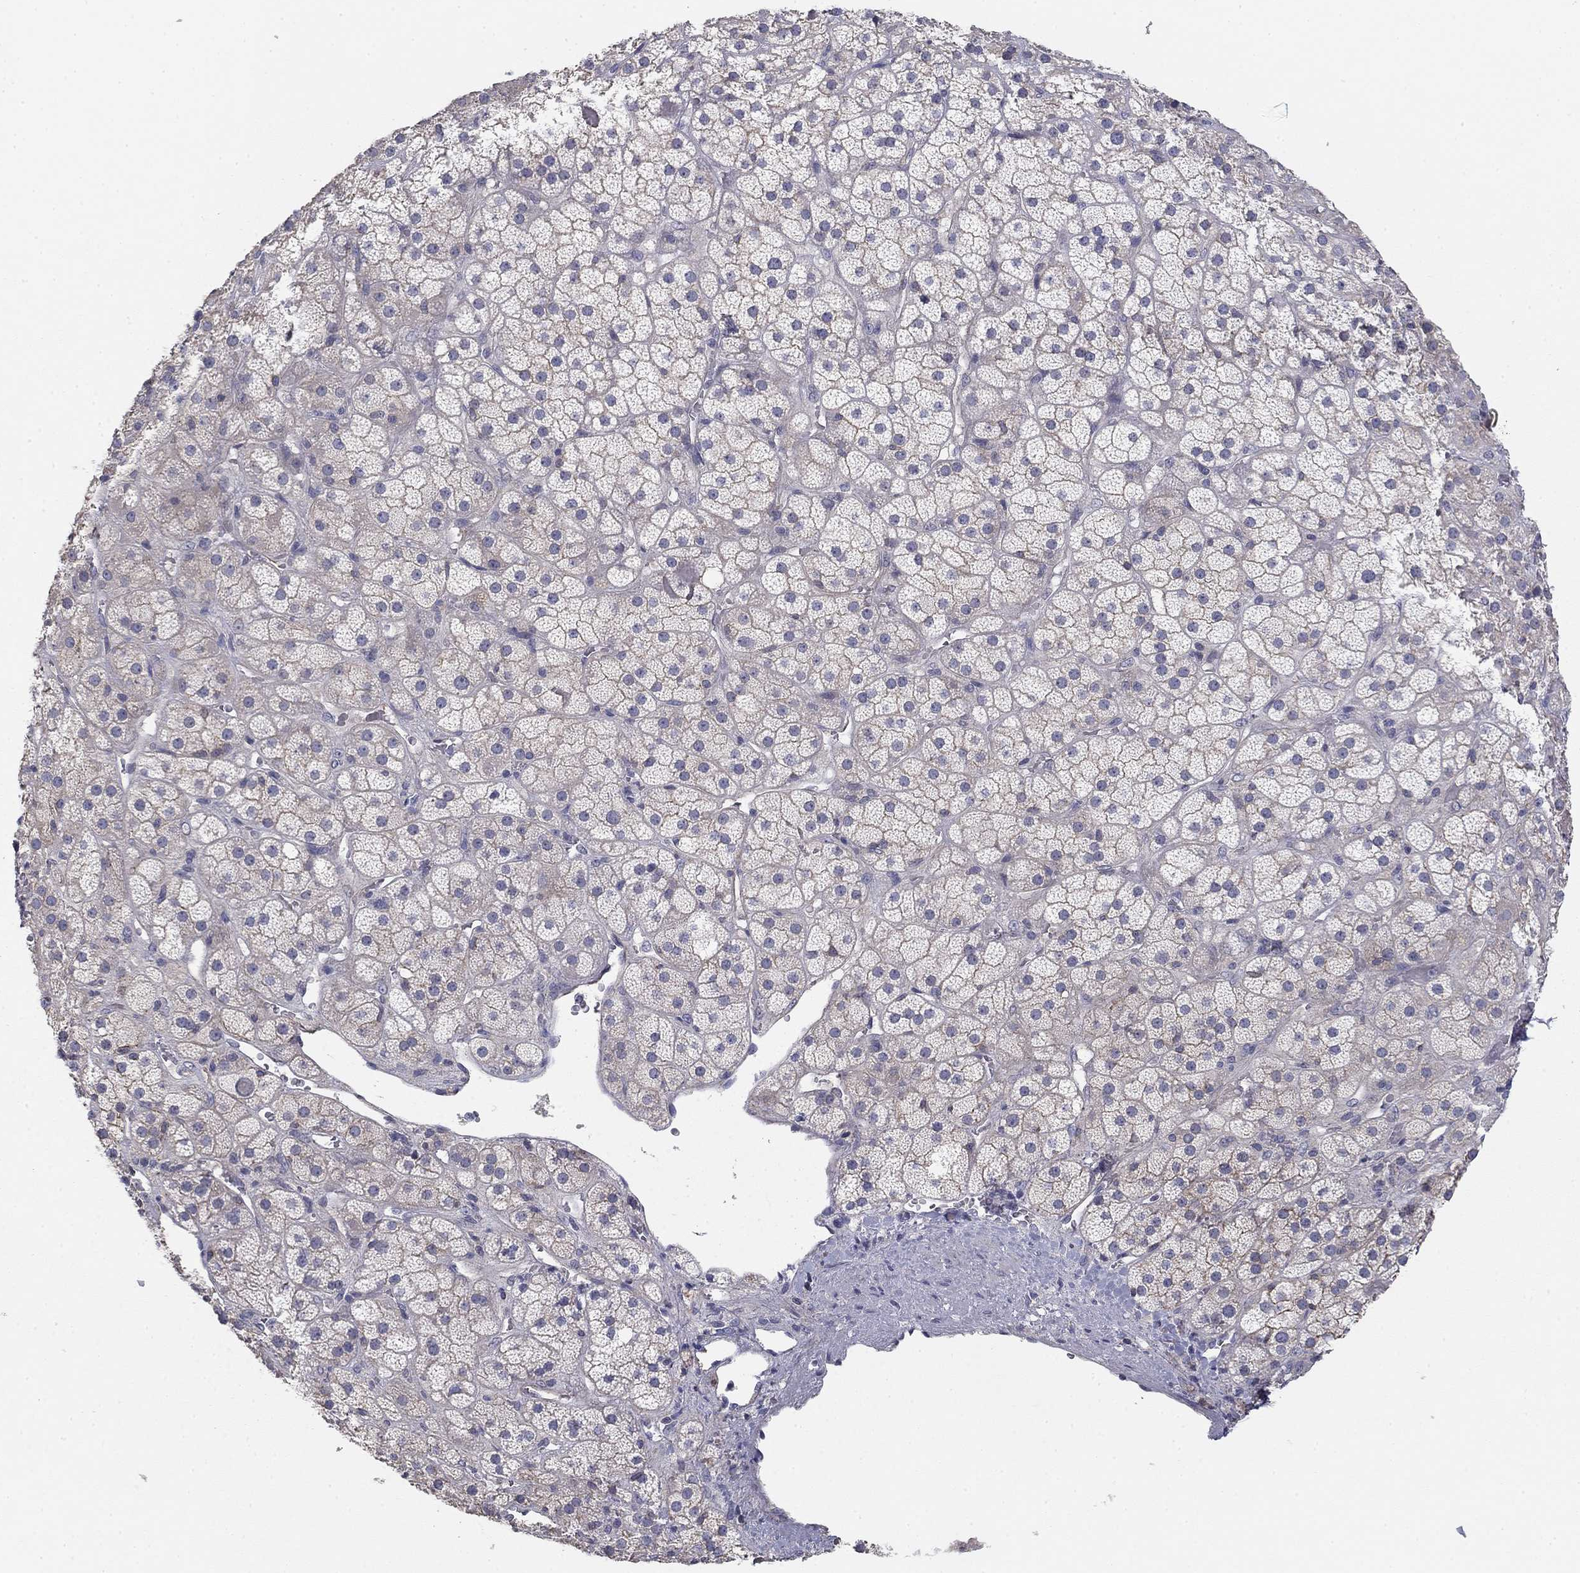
{"staining": {"intensity": "negative", "quantity": "none", "location": "none"}, "tissue": "adrenal gland", "cell_type": "Glandular cells", "image_type": "normal", "snomed": [{"axis": "morphology", "description": "Normal tissue, NOS"}, {"axis": "topography", "description": "Adrenal gland"}], "caption": "Immunohistochemical staining of benign human adrenal gland shows no significant staining in glandular cells. (DAB (3,3'-diaminobenzidine) immunohistochemistry (IHC), high magnification).", "gene": "SEPTIN3", "patient": {"sex": "male", "age": 57}}